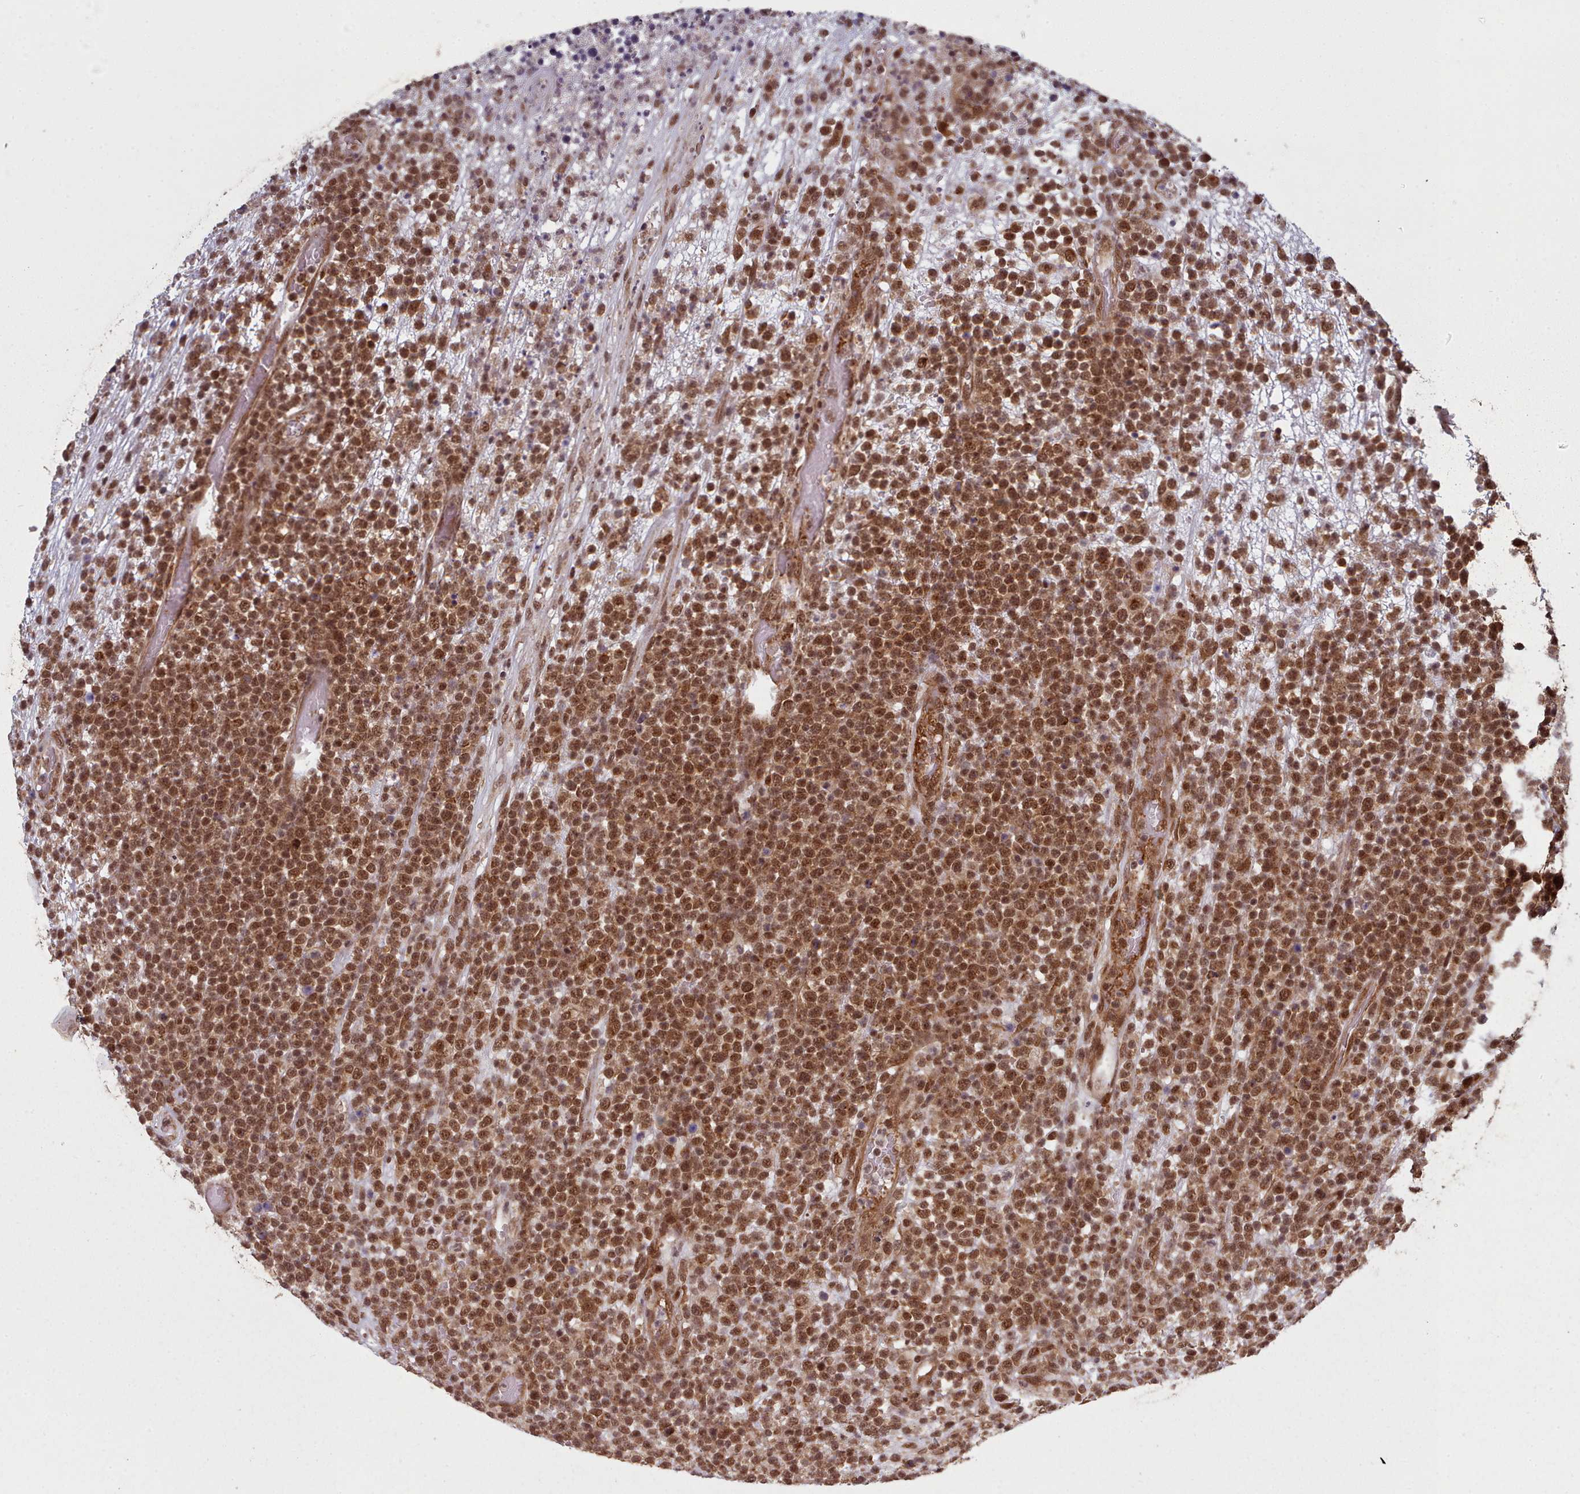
{"staining": {"intensity": "moderate", "quantity": ">75%", "location": "cytoplasmic/membranous,nuclear"}, "tissue": "lymphoma", "cell_type": "Tumor cells", "image_type": "cancer", "snomed": [{"axis": "morphology", "description": "Malignant lymphoma, non-Hodgkin's type, High grade"}, {"axis": "topography", "description": "Colon"}], "caption": "Tumor cells display medium levels of moderate cytoplasmic/membranous and nuclear positivity in approximately >75% of cells in lymphoma.", "gene": "DHX8", "patient": {"sex": "female", "age": 53}}